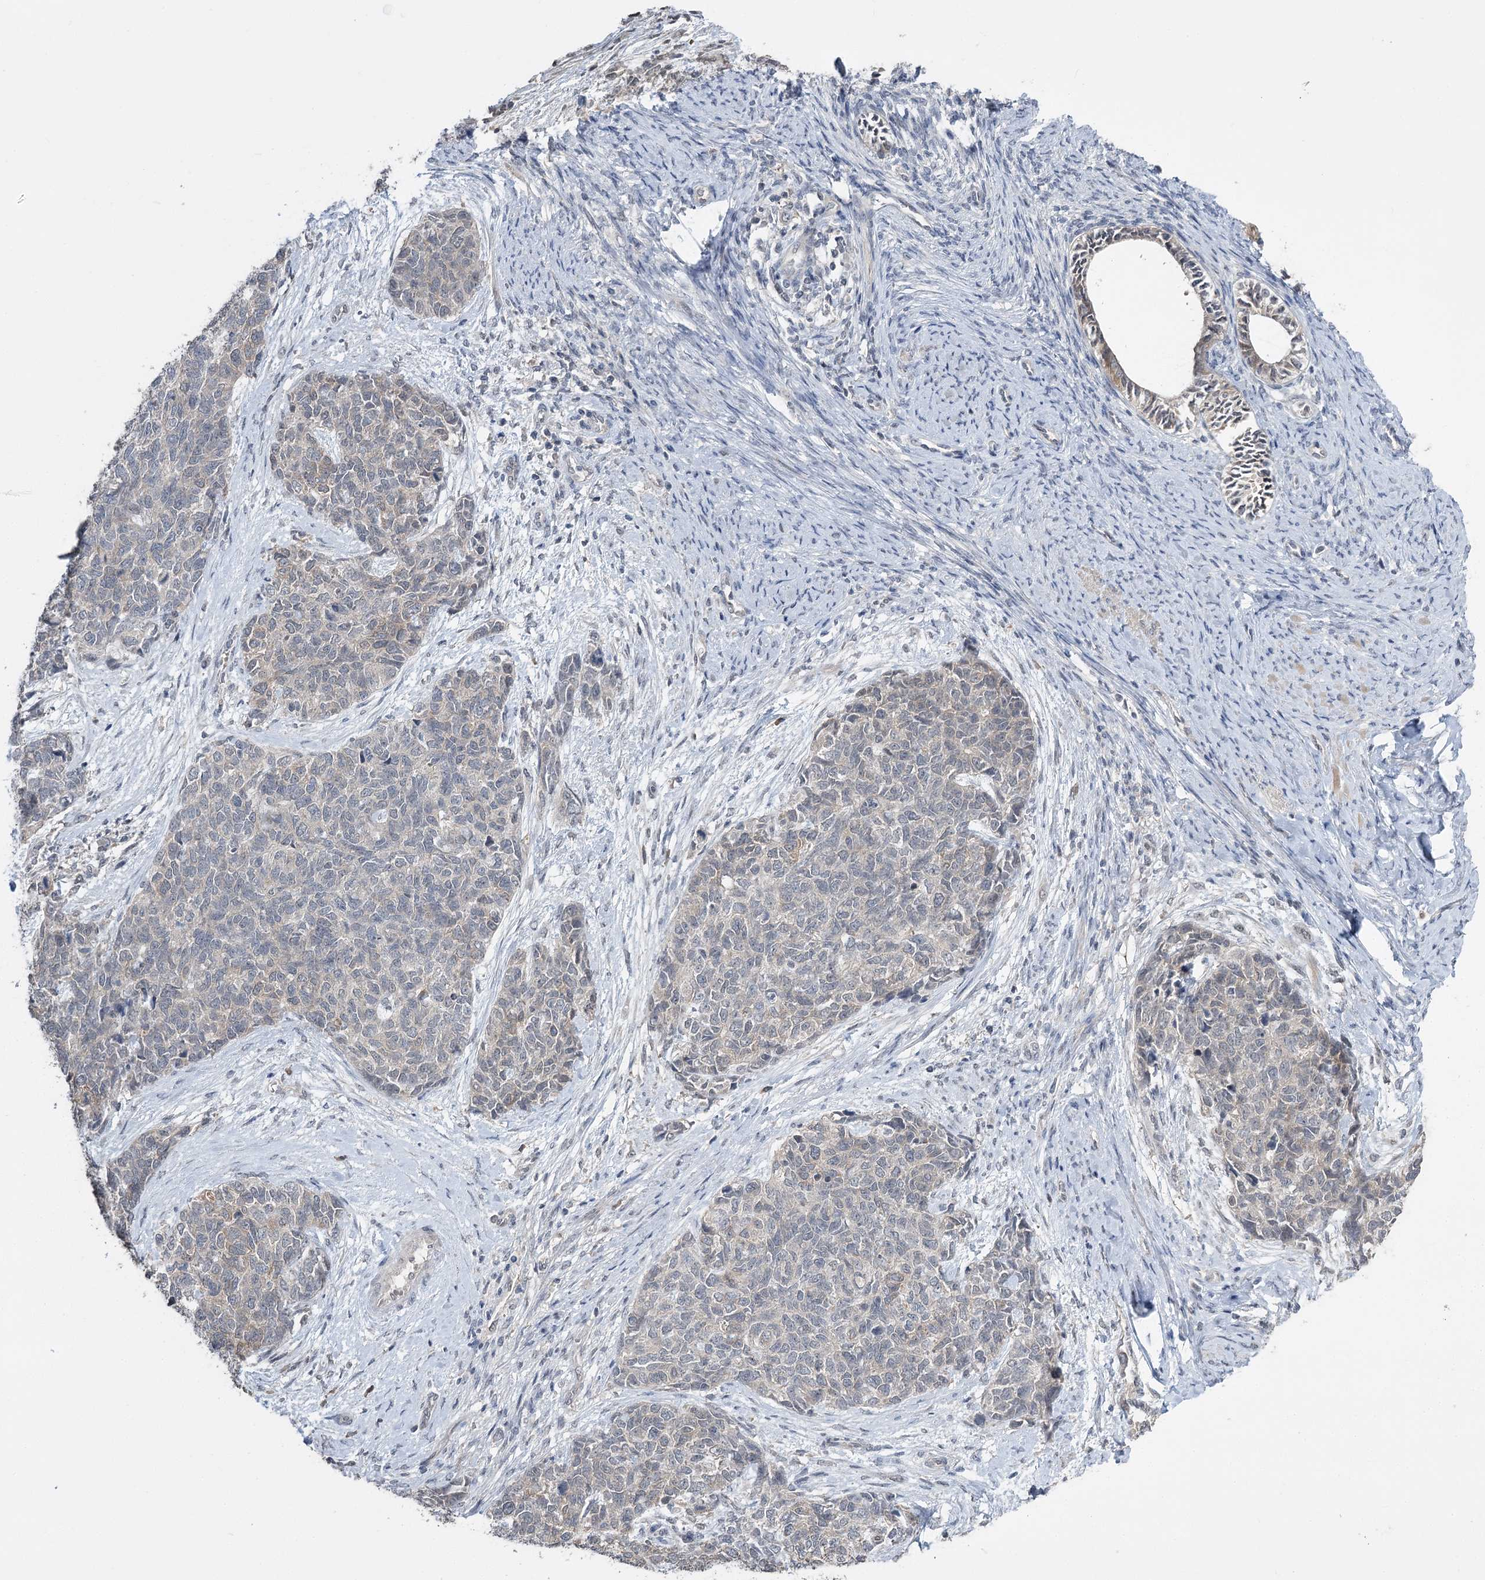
{"staining": {"intensity": "negative", "quantity": "none", "location": "none"}, "tissue": "cervical cancer", "cell_type": "Tumor cells", "image_type": "cancer", "snomed": [{"axis": "morphology", "description": "Squamous cell carcinoma, NOS"}, {"axis": "topography", "description": "Cervix"}], "caption": "IHC photomicrograph of human cervical cancer stained for a protein (brown), which reveals no positivity in tumor cells. (DAB immunohistochemistry, high magnification).", "gene": "PHYHIPL", "patient": {"sex": "female", "age": 63}}